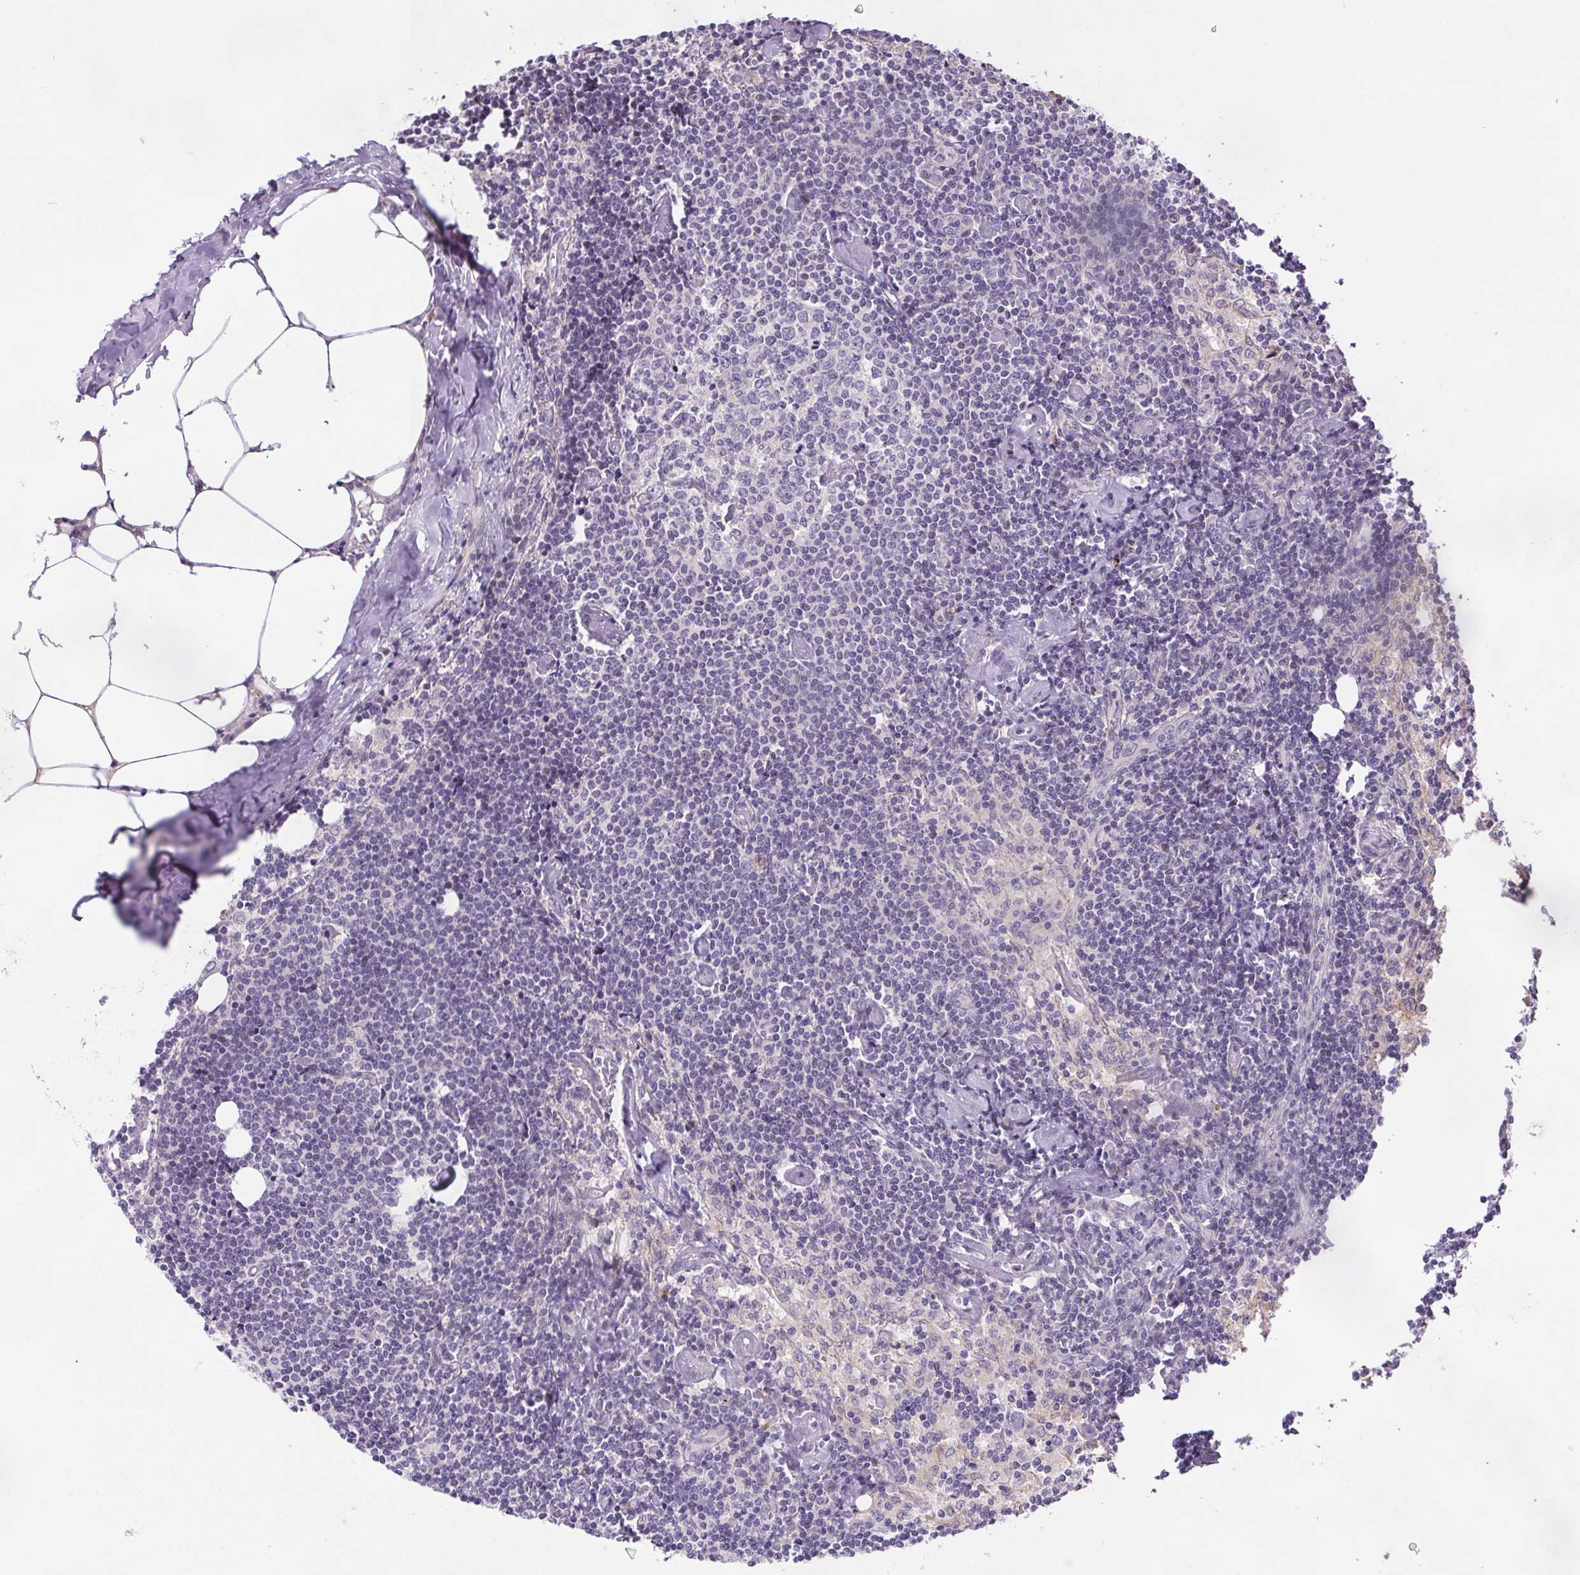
{"staining": {"intensity": "negative", "quantity": "none", "location": "none"}, "tissue": "lymph node", "cell_type": "Germinal center cells", "image_type": "normal", "snomed": [{"axis": "morphology", "description": "Normal tissue, NOS"}, {"axis": "topography", "description": "Lymph node"}], "caption": "An immunohistochemistry histopathology image of normal lymph node is shown. There is no staining in germinal center cells of lymph node.", "gene": "LRRTM1", "patient": {"sex": "female", "age": 69}}